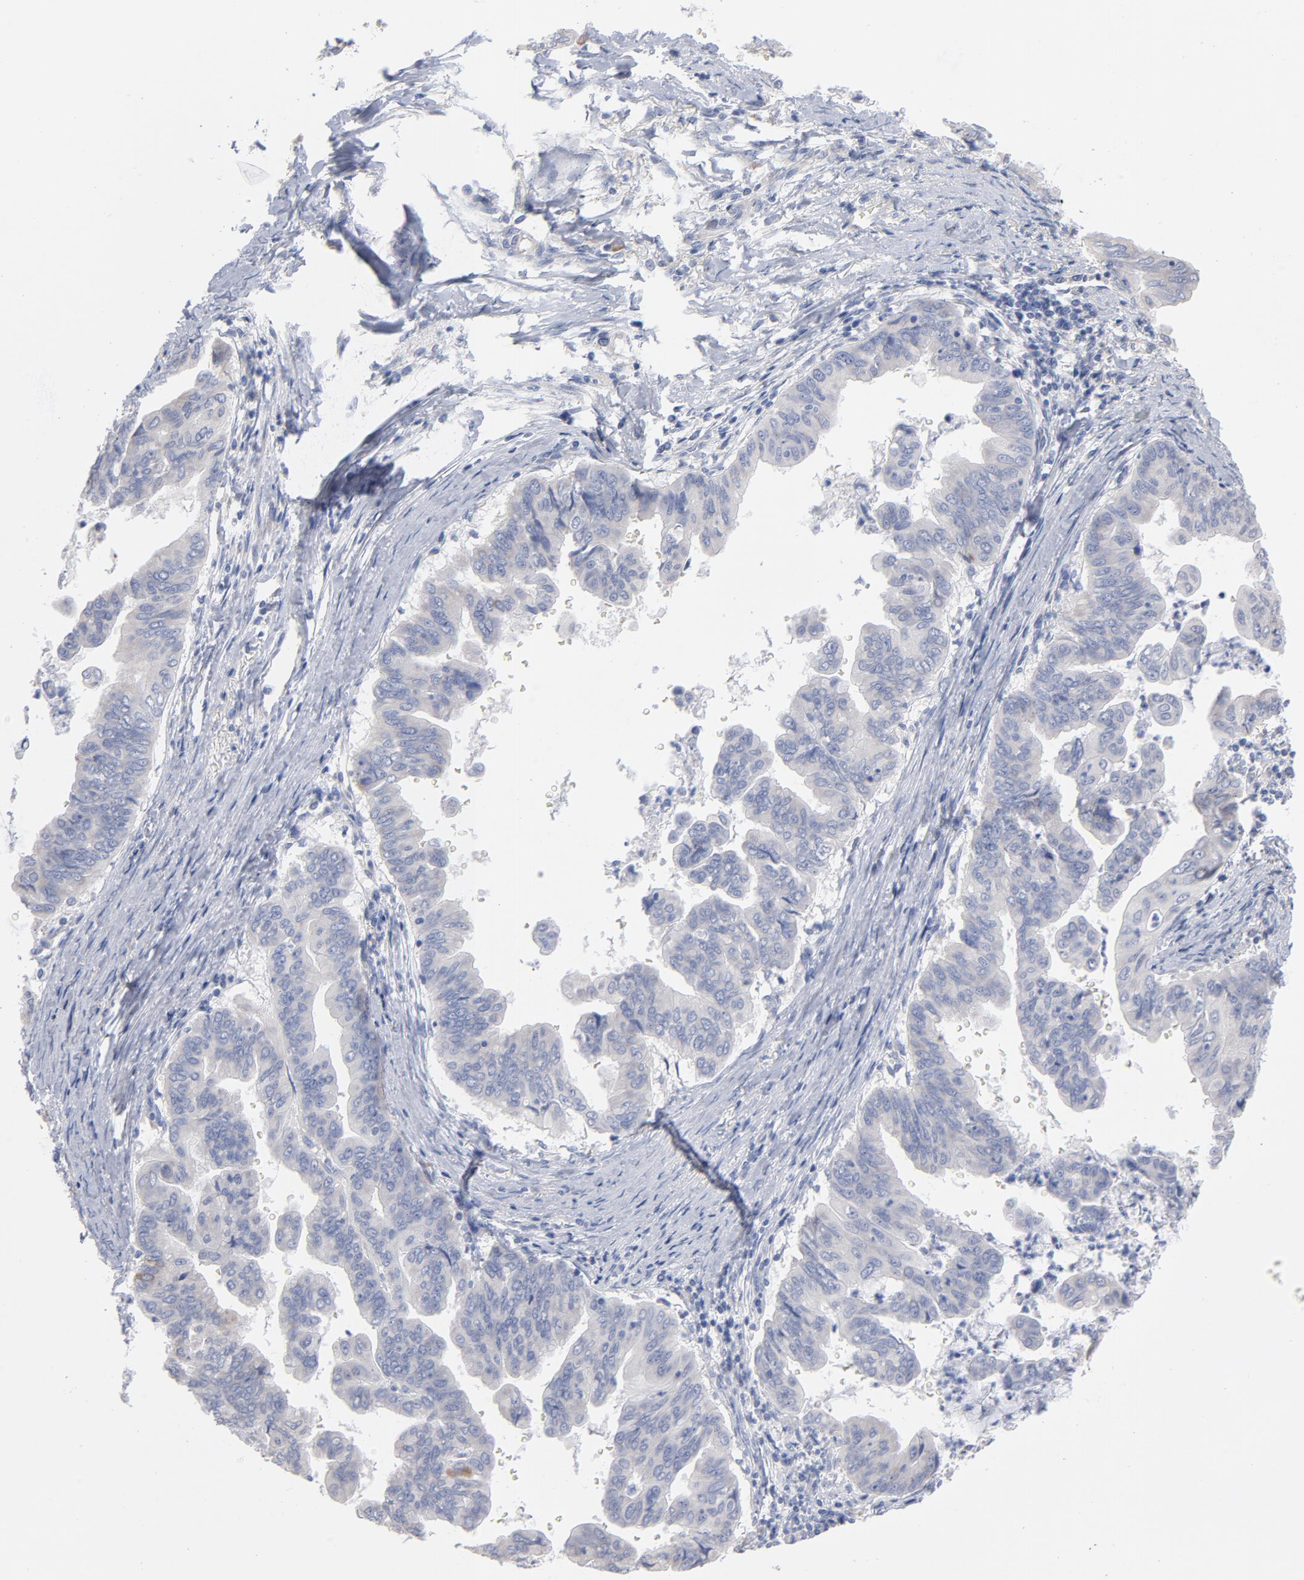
{"staining": {"intensity": "weak", "quantity": "<25%", "location": "cytoplasmic/membranous"}, "tissue": "stomach cancer", "cell_type": "Tumor cells", "image_type": "cancer", "snomed": [{"axis": "morphology", "description": "Adenocarcinoma, NOS"}, {"axis": "topography", "description": "Stomach, upper"}], "caption": "Immunohistochemistry (IHC) histopathology image of stomach cancer (adenocarcinoma) stained for a protein (brown), which exhibits no expression in tumor cells.", "gene": "CPE", "patient": {"sex": "male", "age": 80}}